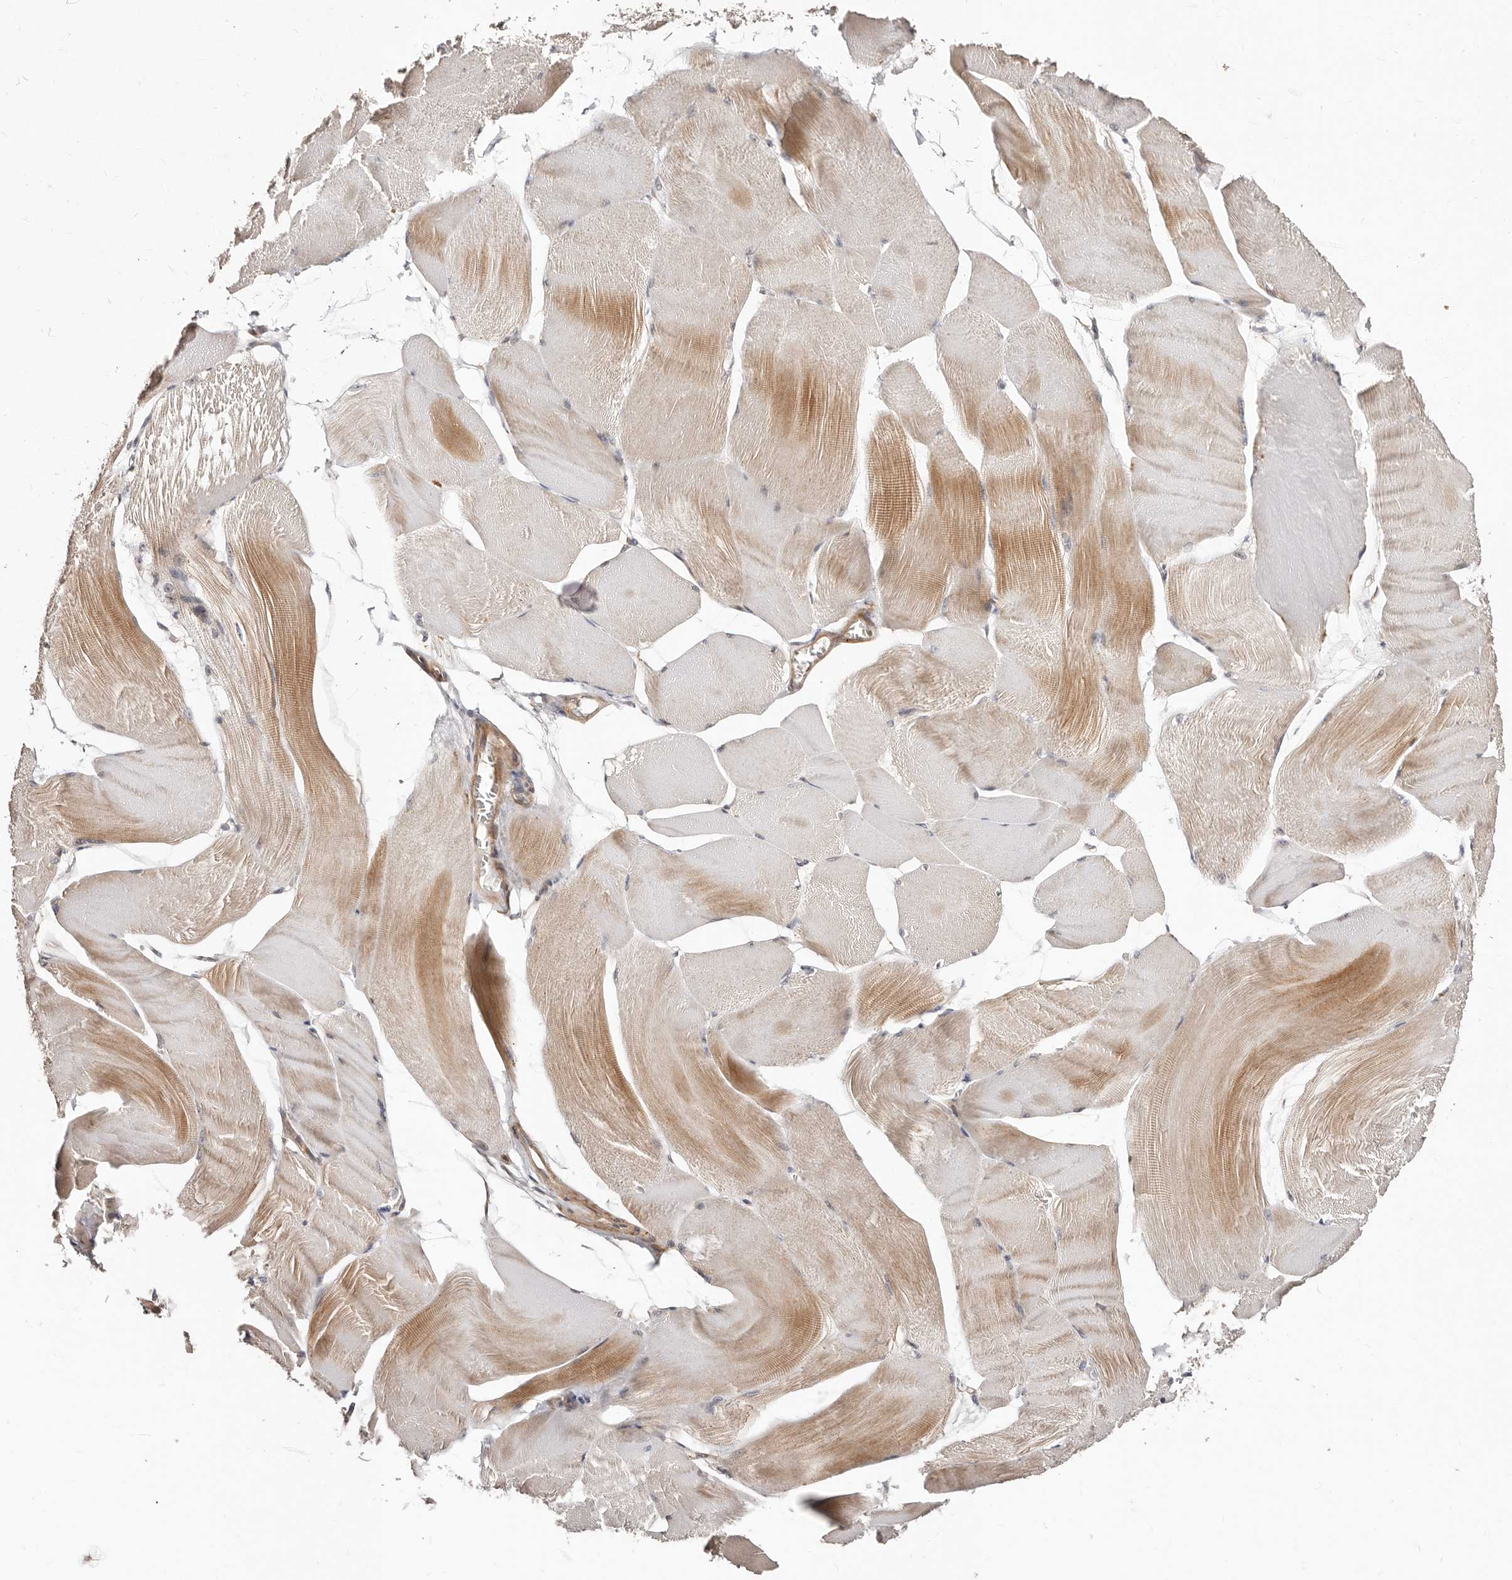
{"staining": {"intensity": "moderate", "quantity": "<25%", "location": "cytoplasmic/membranous"}, "tissue": "skeletal muscle", "cell_type": "Myocytes", "image_type": "normal", "snomed": [{"axis": "morphology", "description": "Normal tissue, NOS"}, {"axis": "morphology", "description": "Basal cell carcinoma"}, {"axis": "topography", "description": "Skeletal muscle"}], "caption": "Approximately <25% of myocytes in benign human skeletal muscle show moderate cytoplasmic/membranous protein positivity as visualized by brown immunohistochemical staining.", "gene": "APOL6", "patient": {"sex": "female", "age": 64}}